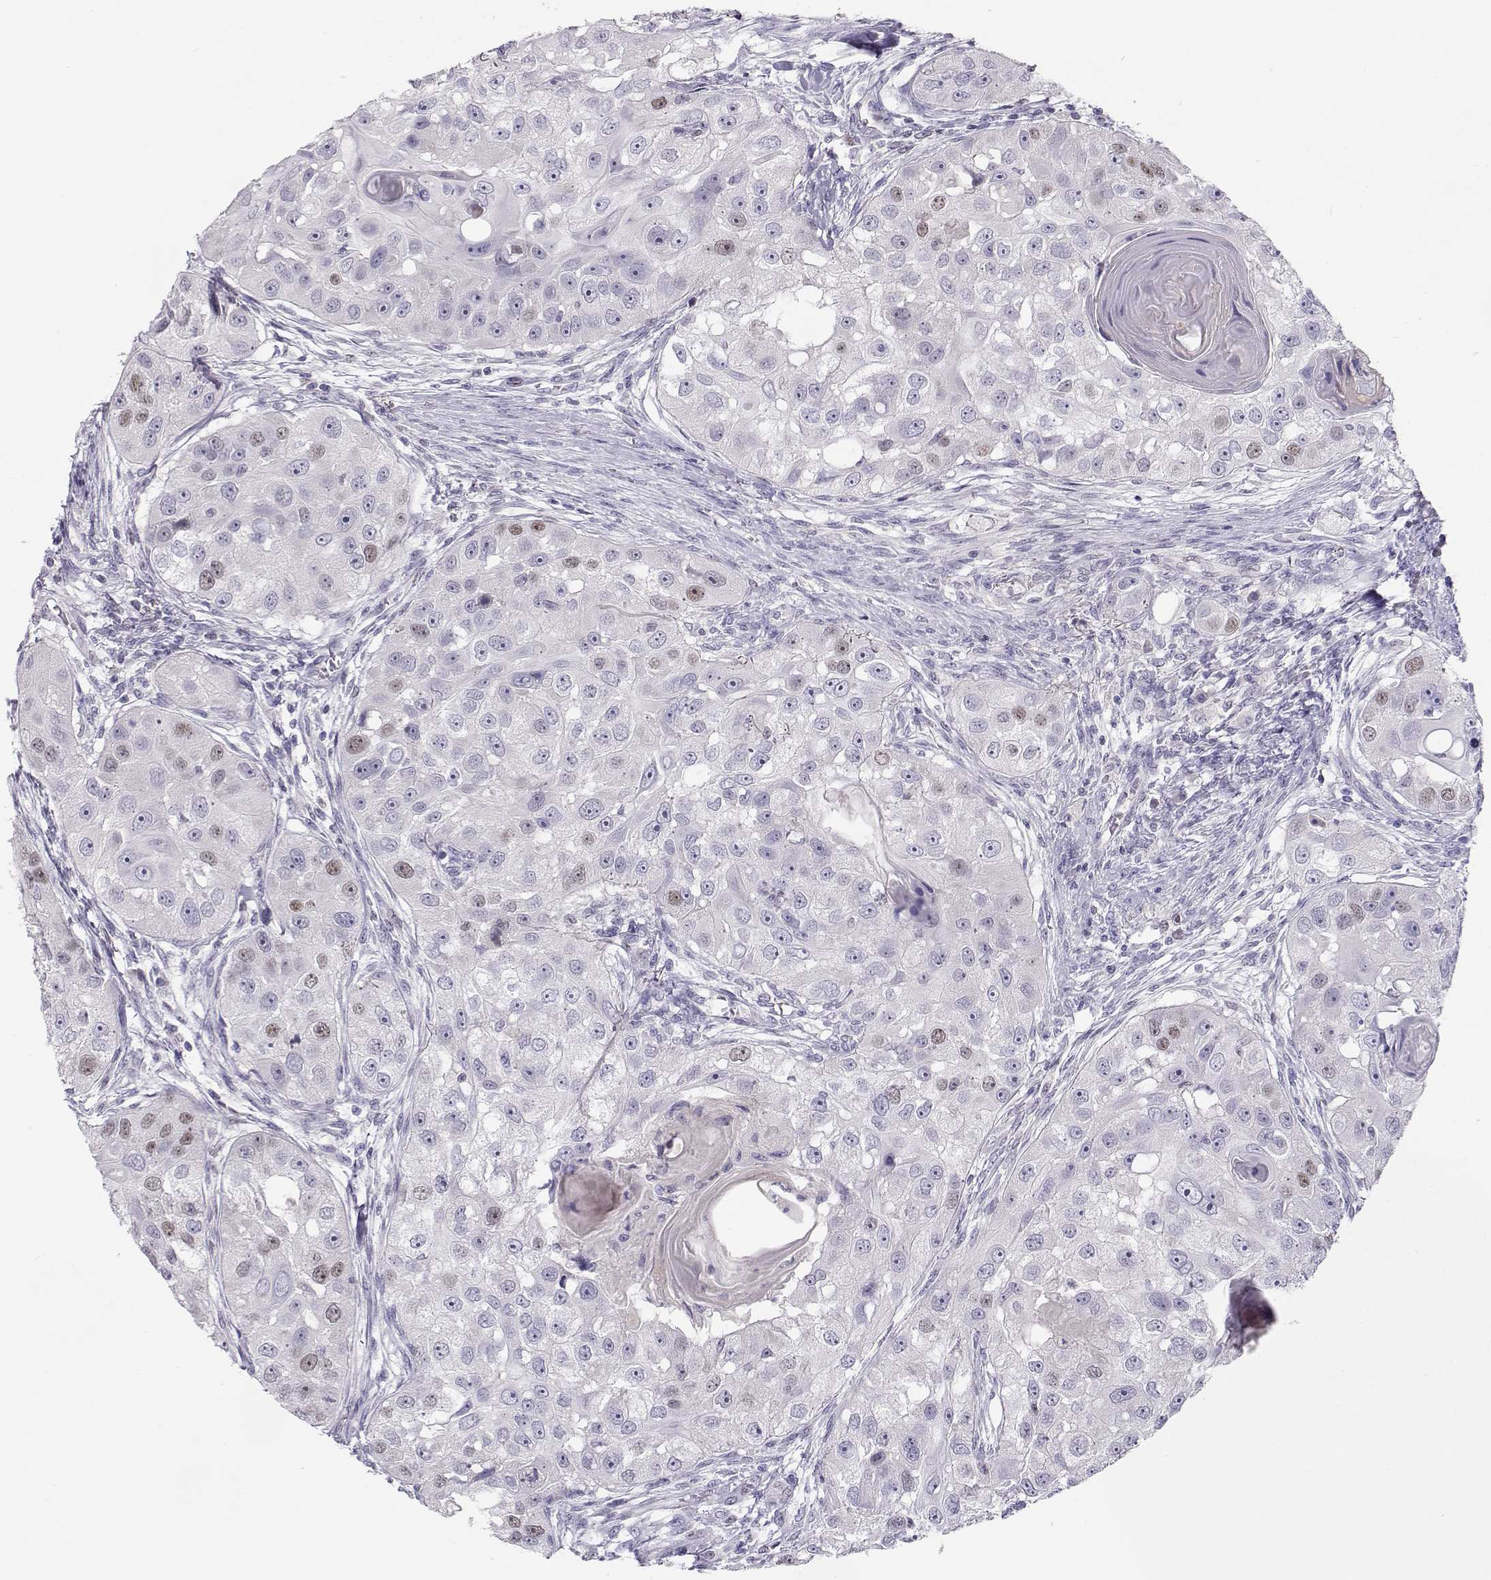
{"staining": {"intensity": "weak", "quantity": "<25%", "location": "nuclear"}, "tissue": "head and neck cancer", "cell_type": "Tumor cells", "image_type": "cancer", "snomed": [{"axis": "morphology", "description": "Squamous cell carcinoma, NOS"}, {"axis": "topography", "description": "Head-Neck"}], "caption": "The IHC histopathology image has no significant staining in tumor cells of head and neck cancer (squamous cell carcinoma) tissue. Brightfield microscopy of IHC stained with DAB (brown) and hematoxylin (blue), captured at high magnification.", "gene": "OPN5", "patient": {"sex": "male", "age": 51}}